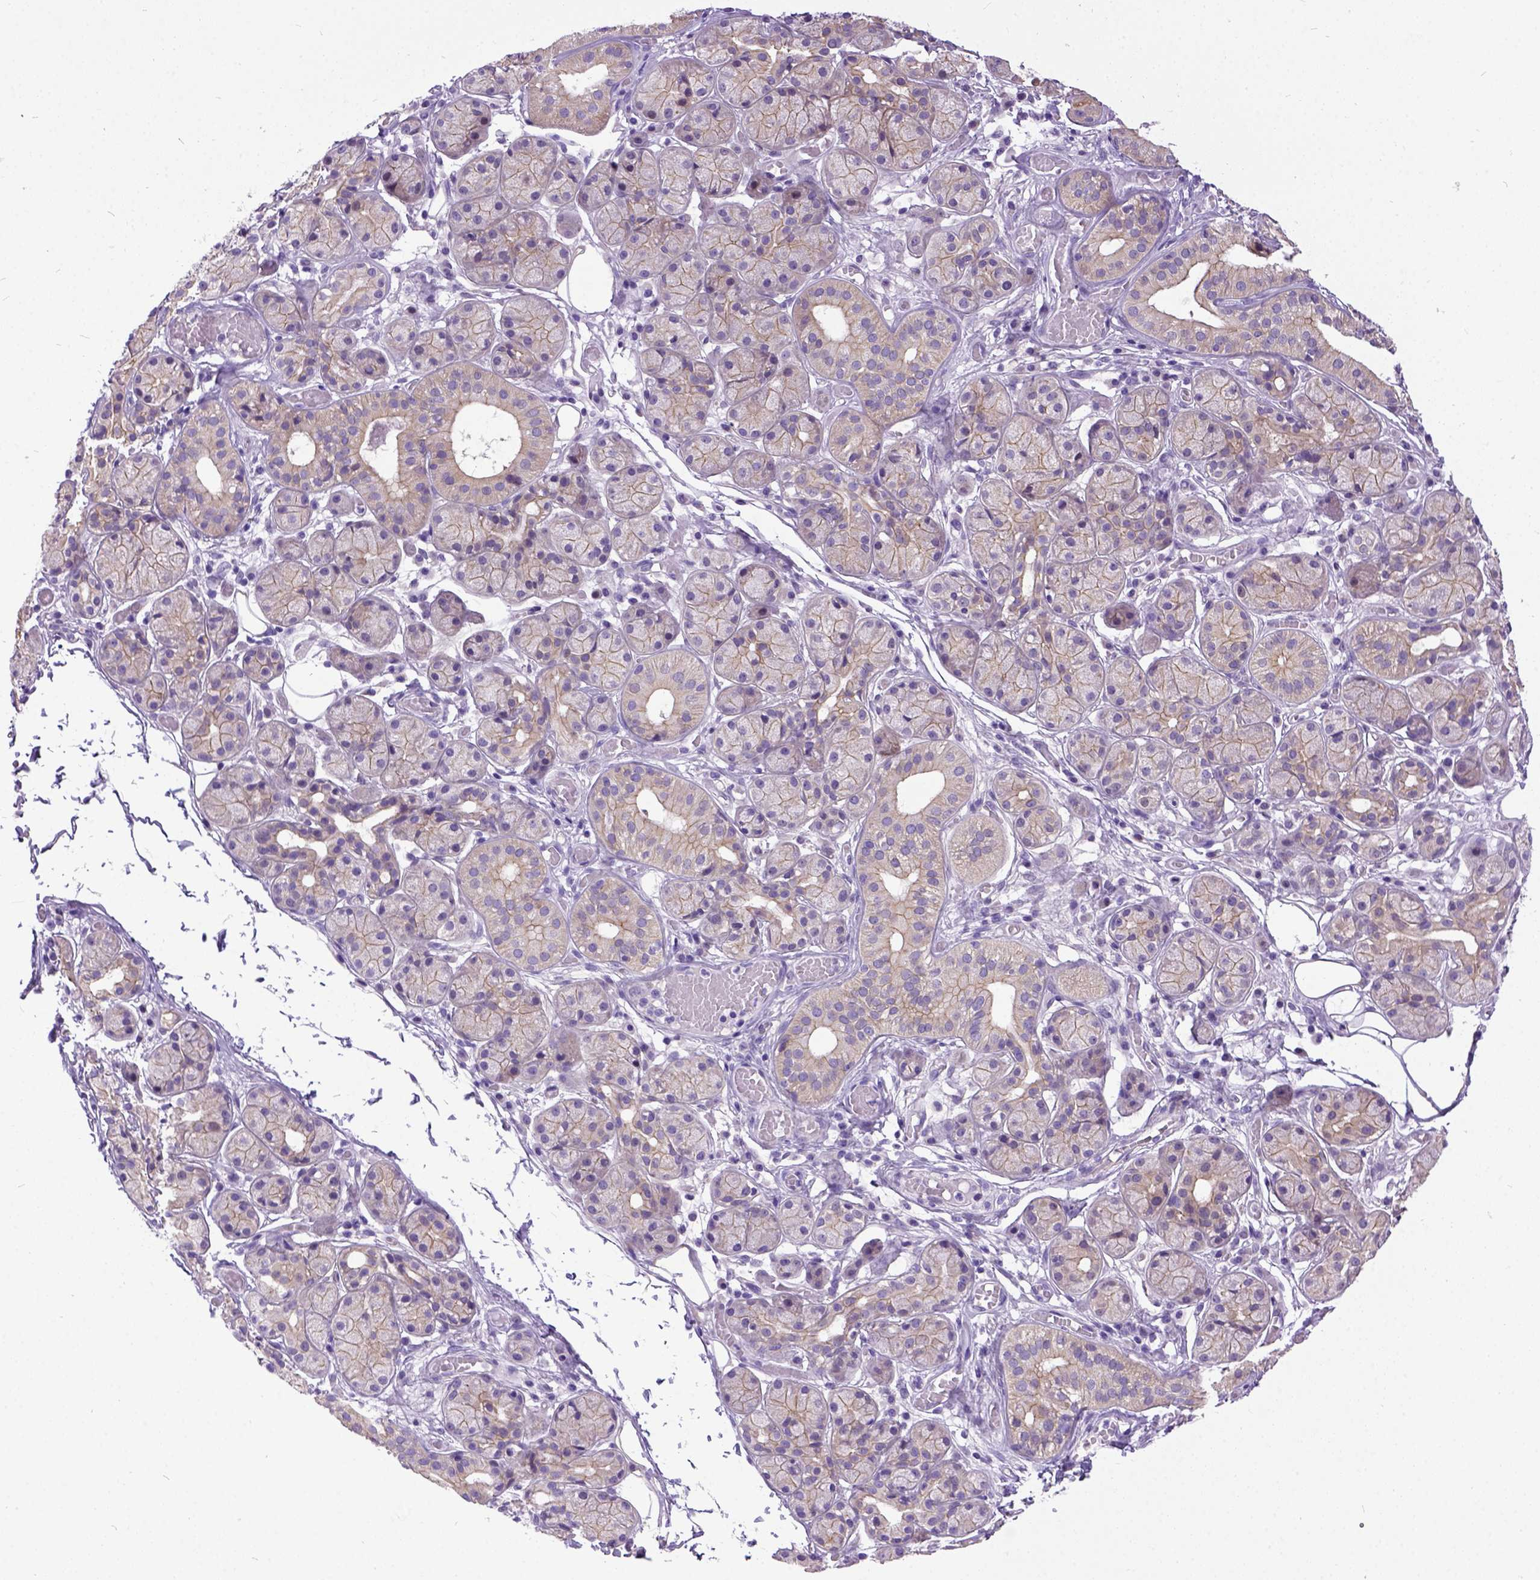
{"staining": {"intensity": "weak", "quantity": ">75%", "location": "cytoplasmic/membranous"}, "tissue": "salivary gland", "cell_type": "Glandular cells", "image_type": "normal", "snomed": [{"axis": "morphology", "description": "Normal tissue, NOS"}, {"axis": "topography", "description": "Salivary gland"}, {"axis": "topography", "description": "Peripheral nerve tissue"}], "caption": "Salivary gland stained with a brown dye exhibits weak cytoplasmic/membranous positive expression in about >75% of glandular cells.", "gene": "NEK5", "patient": {"sex": "male", "age": 71}}